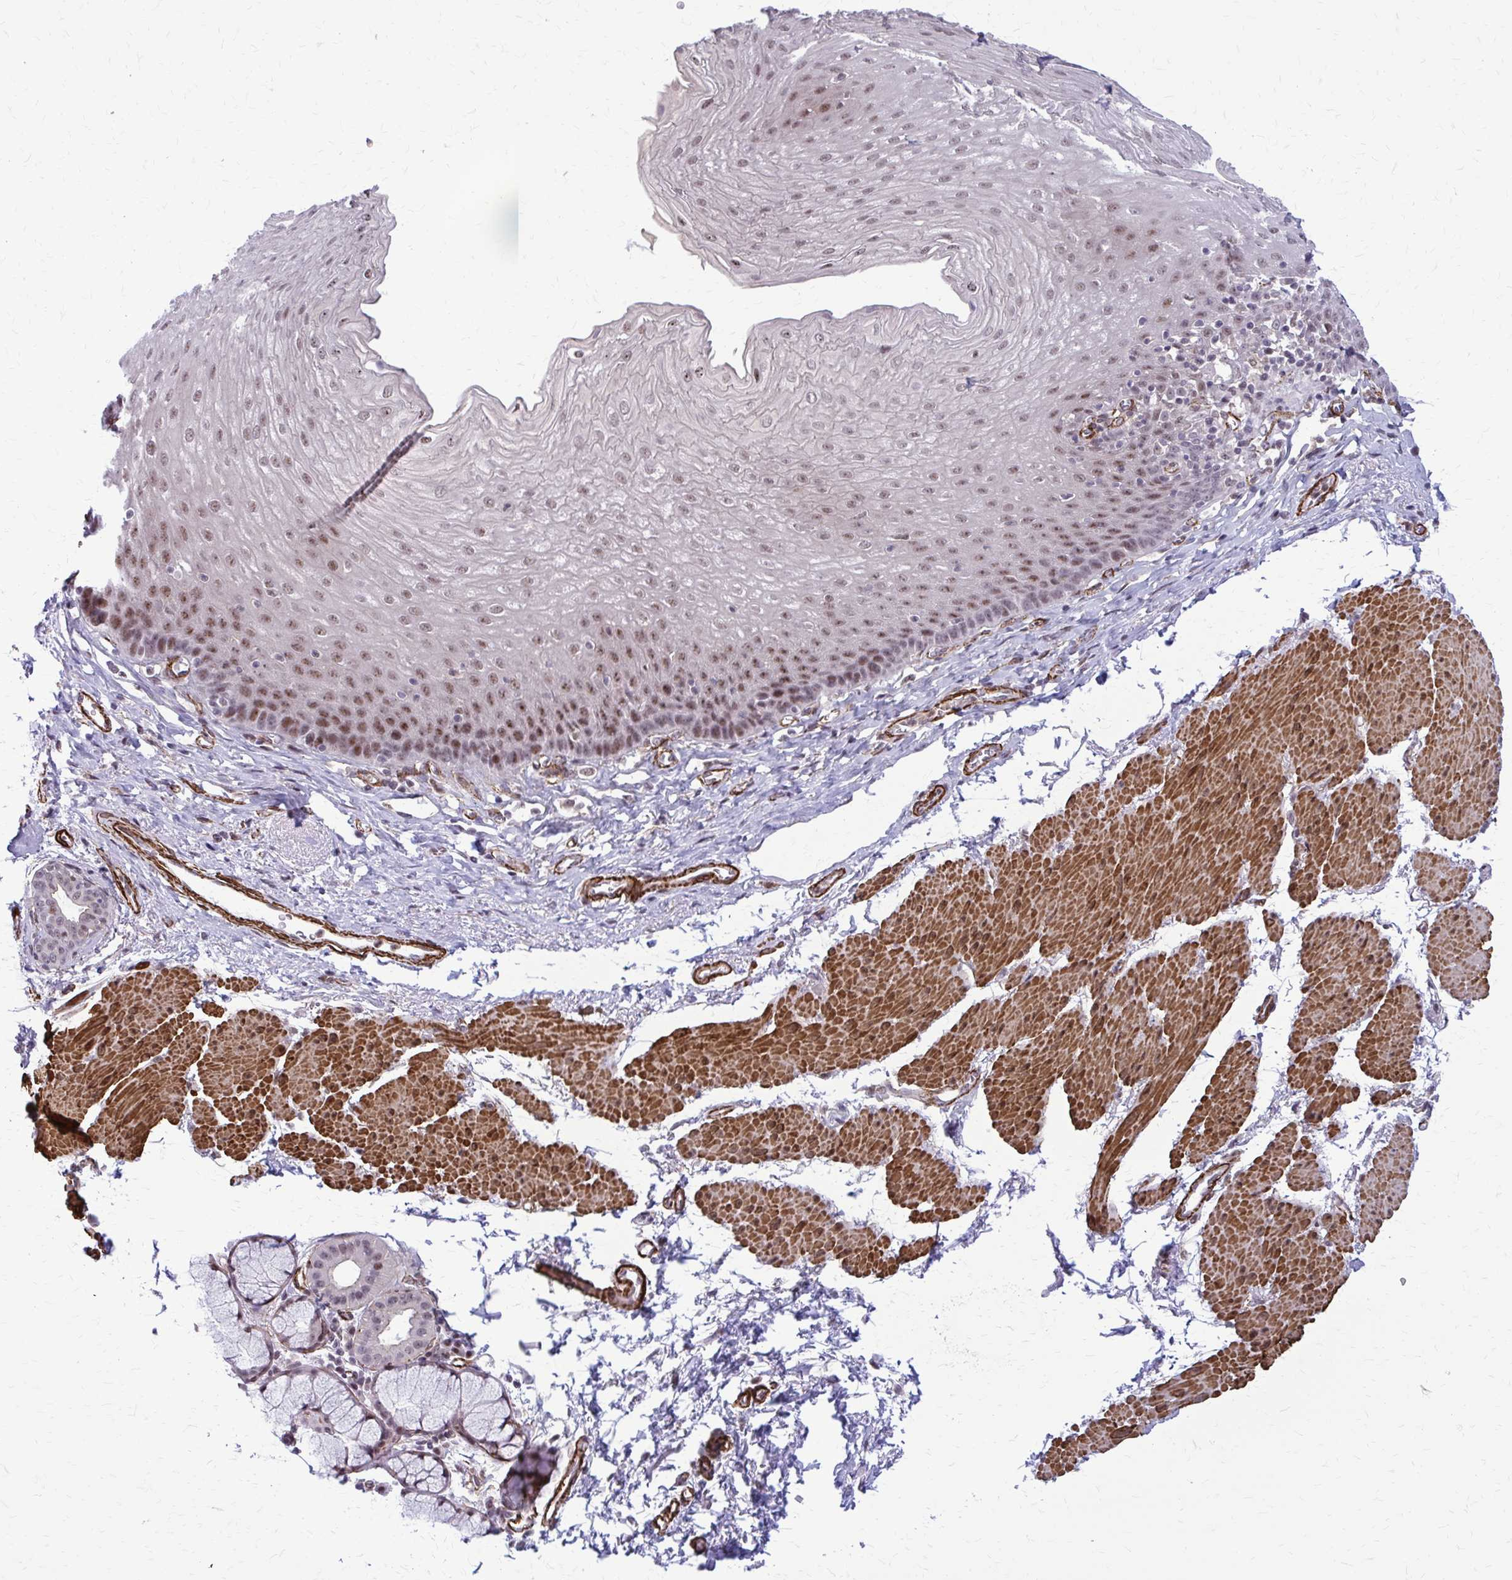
{"staining": {"intensity": "moderate", "quantity": ">75%", "location": "nuclear"}, "tissue": "esophagus", "cell_type": "Squamous epithelial cells", "image_type": "normal", "snomed": [{"axis": "morphology", "description": "Normal tissue, NOS"}, {"axis": "topography", "description": "Esophagus"}], "caption": "Protein analysis of normal esophagus displays moderate nuclear positivity in about >75% of squamous epithelial cells.", "gene": "NRBF2", "patient": {"sex": "female", "age": 81}}